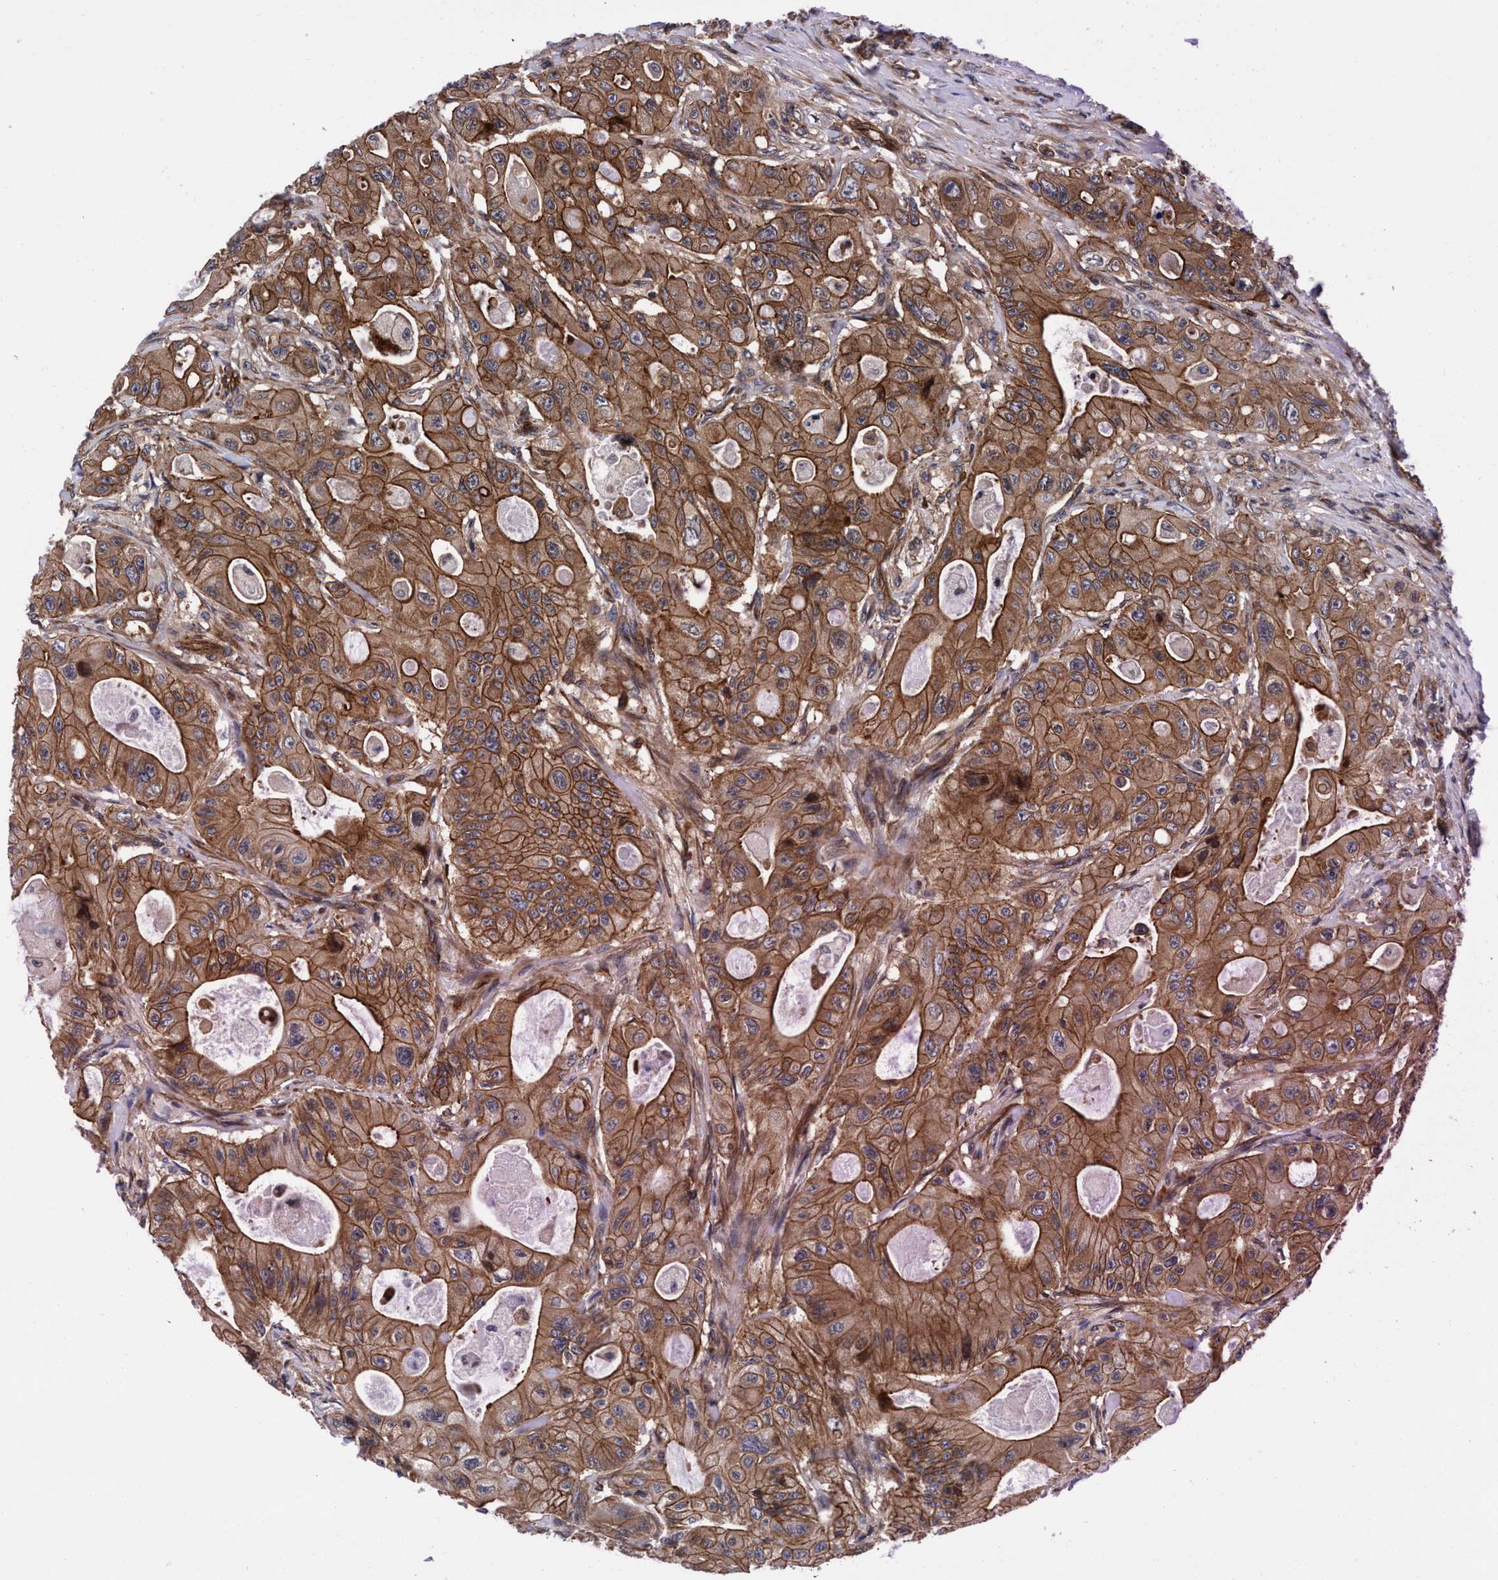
{"staining": {"intensity": "strong", "quantity": ">75%", "location": "cytoplasmic/membranous"}, "tissue": "colorectal cancer", "cell_type": "Tumor cells", "image_type": "cancer", "snomed": [{"axis": "morphology", "description": "Adenocarcinoma, NOS"}, {"axis": "topography", "description": "Colon"}], "caption": "Colorectal cancer (adenocarcinoma) stained with a brown dye displays strong cytoplasmic/membranous positive staining in approximately >75% of tumor cells.", "gene": "MCM3AP", "patient": {"sex": "female", "age": 46}}